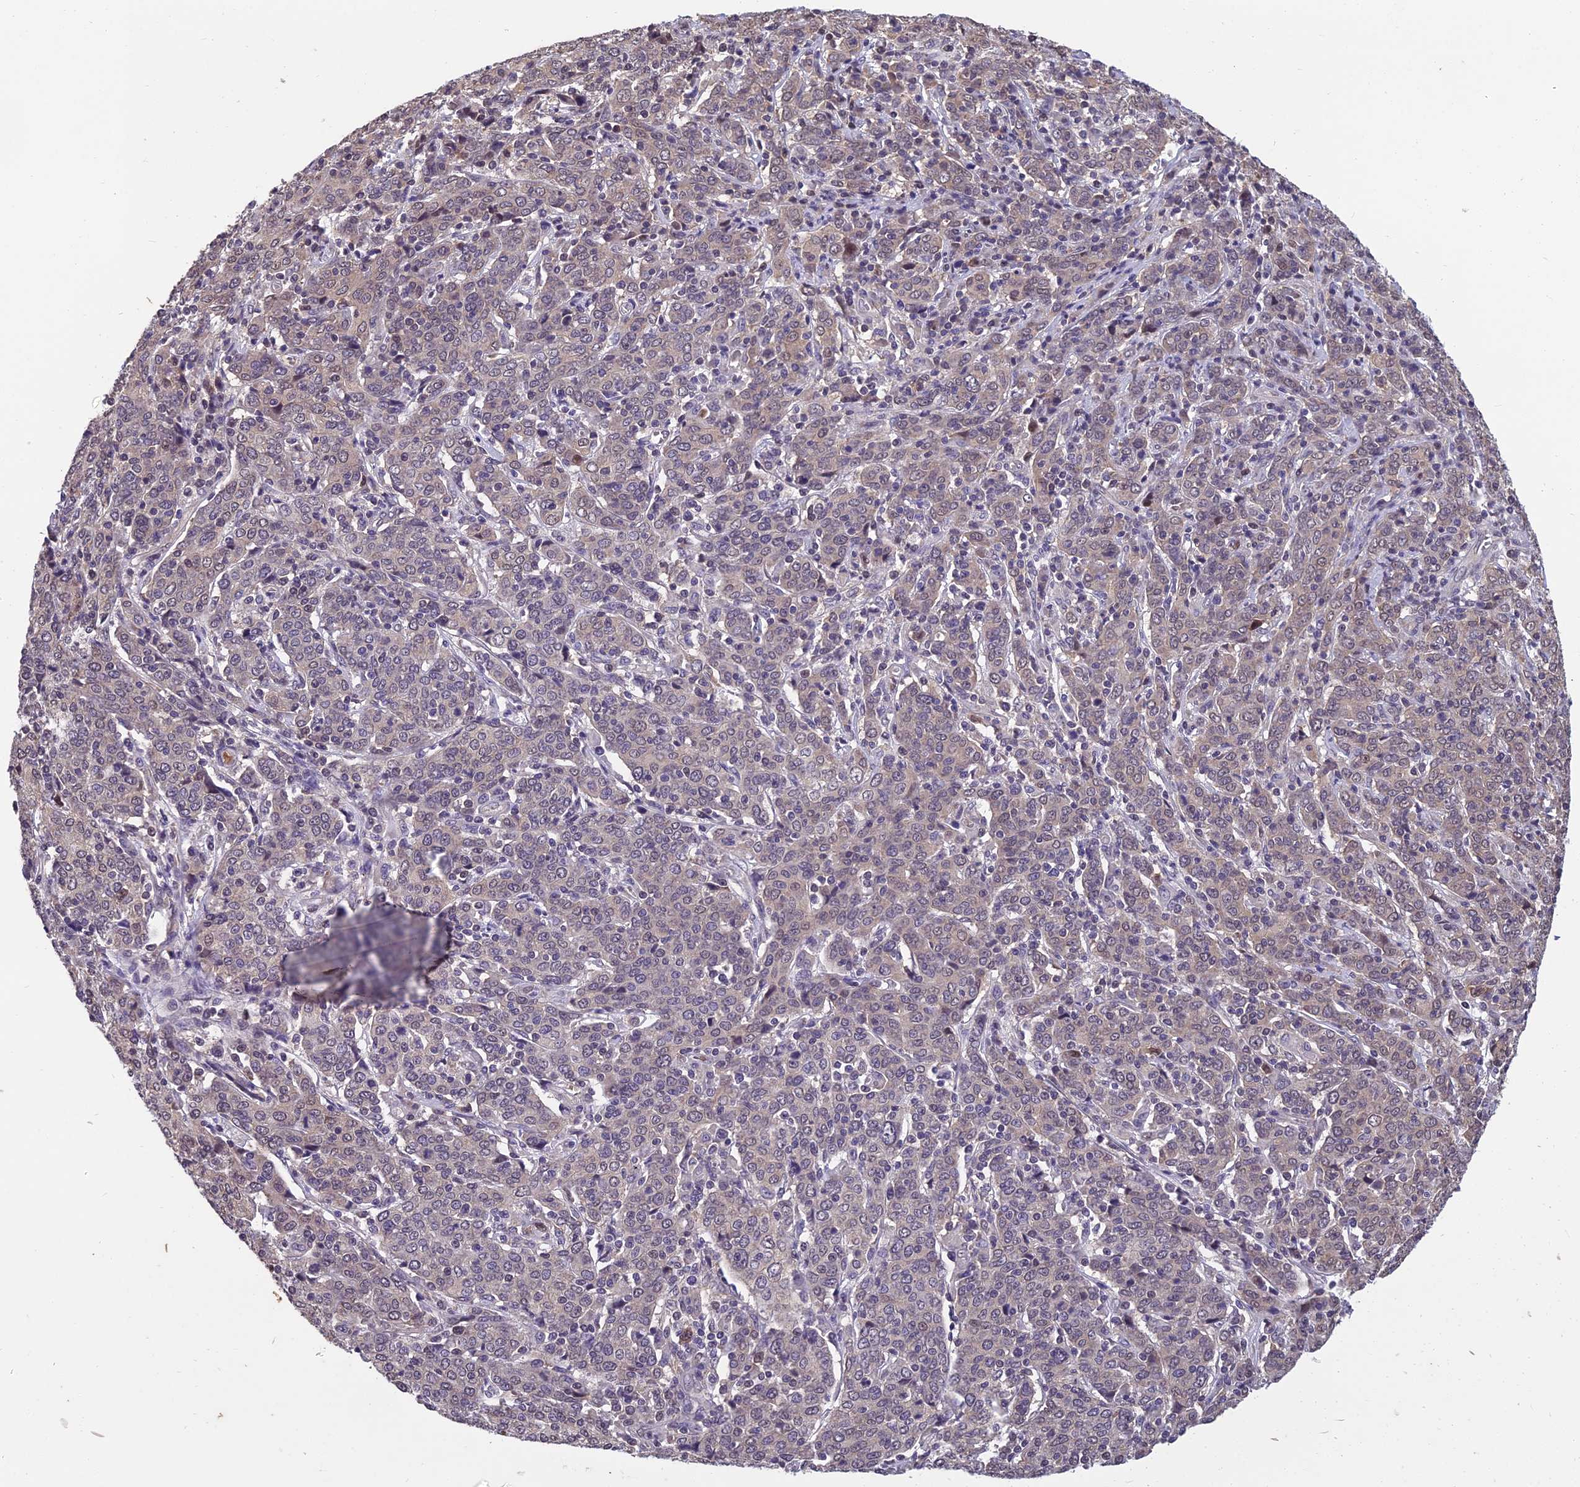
{"staining": {"intensity": "negative", "quantity": "none", "location": "none"}, "tissue": "cervical cancer", "cell_type": "Tumor cells", "image_type": "cancer", "snomed": [{"axis": "morphology", "description": "Squamous cell carcinoma, NOS"}, {"axis": "topography", "description": "Cervix"}], "caption": "Immunohistochemistry (IHC) of human cervical cancer shows no expression in tumor cells.", "gene": "GRWD1", "patient": {"sex": "female", "age": 67}}